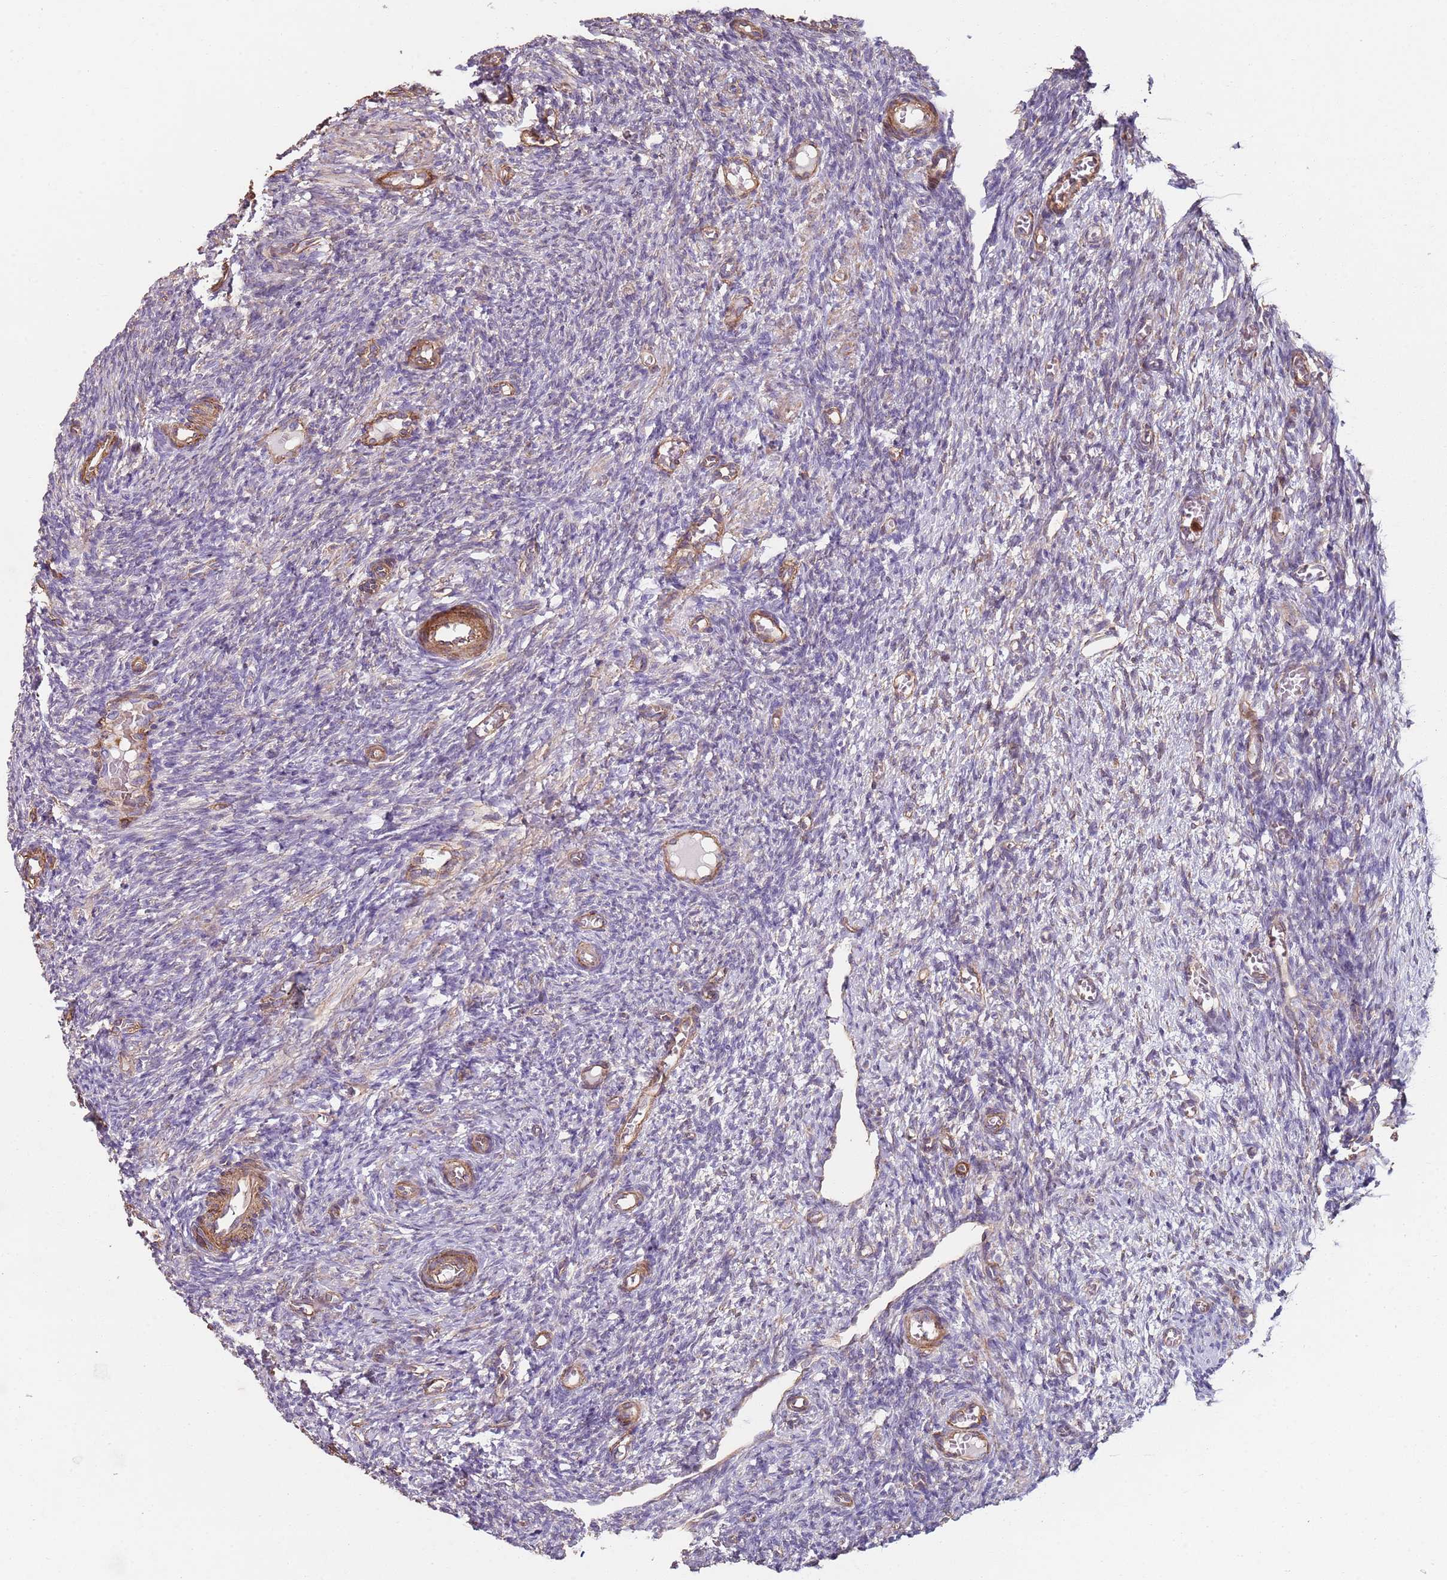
{"staining": {"intensity": "weak", "quantity": "<25%", "location": "cytoplasmic/membranous"}, "tissue": "ovary", "cell_type": "Ovarian stroma cells", "image_type": "normal", "snomed": [{"axis": "morphology", "description": "Normal tissue, NOS"}, {"axis": "topography", "description": "Ovary"}], "caption": "High power microscopy image of an immunohistochemistry image of benign ovary, revealing no significant expression in ovarian stroma cells. (DAB (3,3'-diaminobenzidine) IHC with hematoxylin counter stain).", "gene": "PHLPP2", "patient": {"sex": "female", "age": 27}}